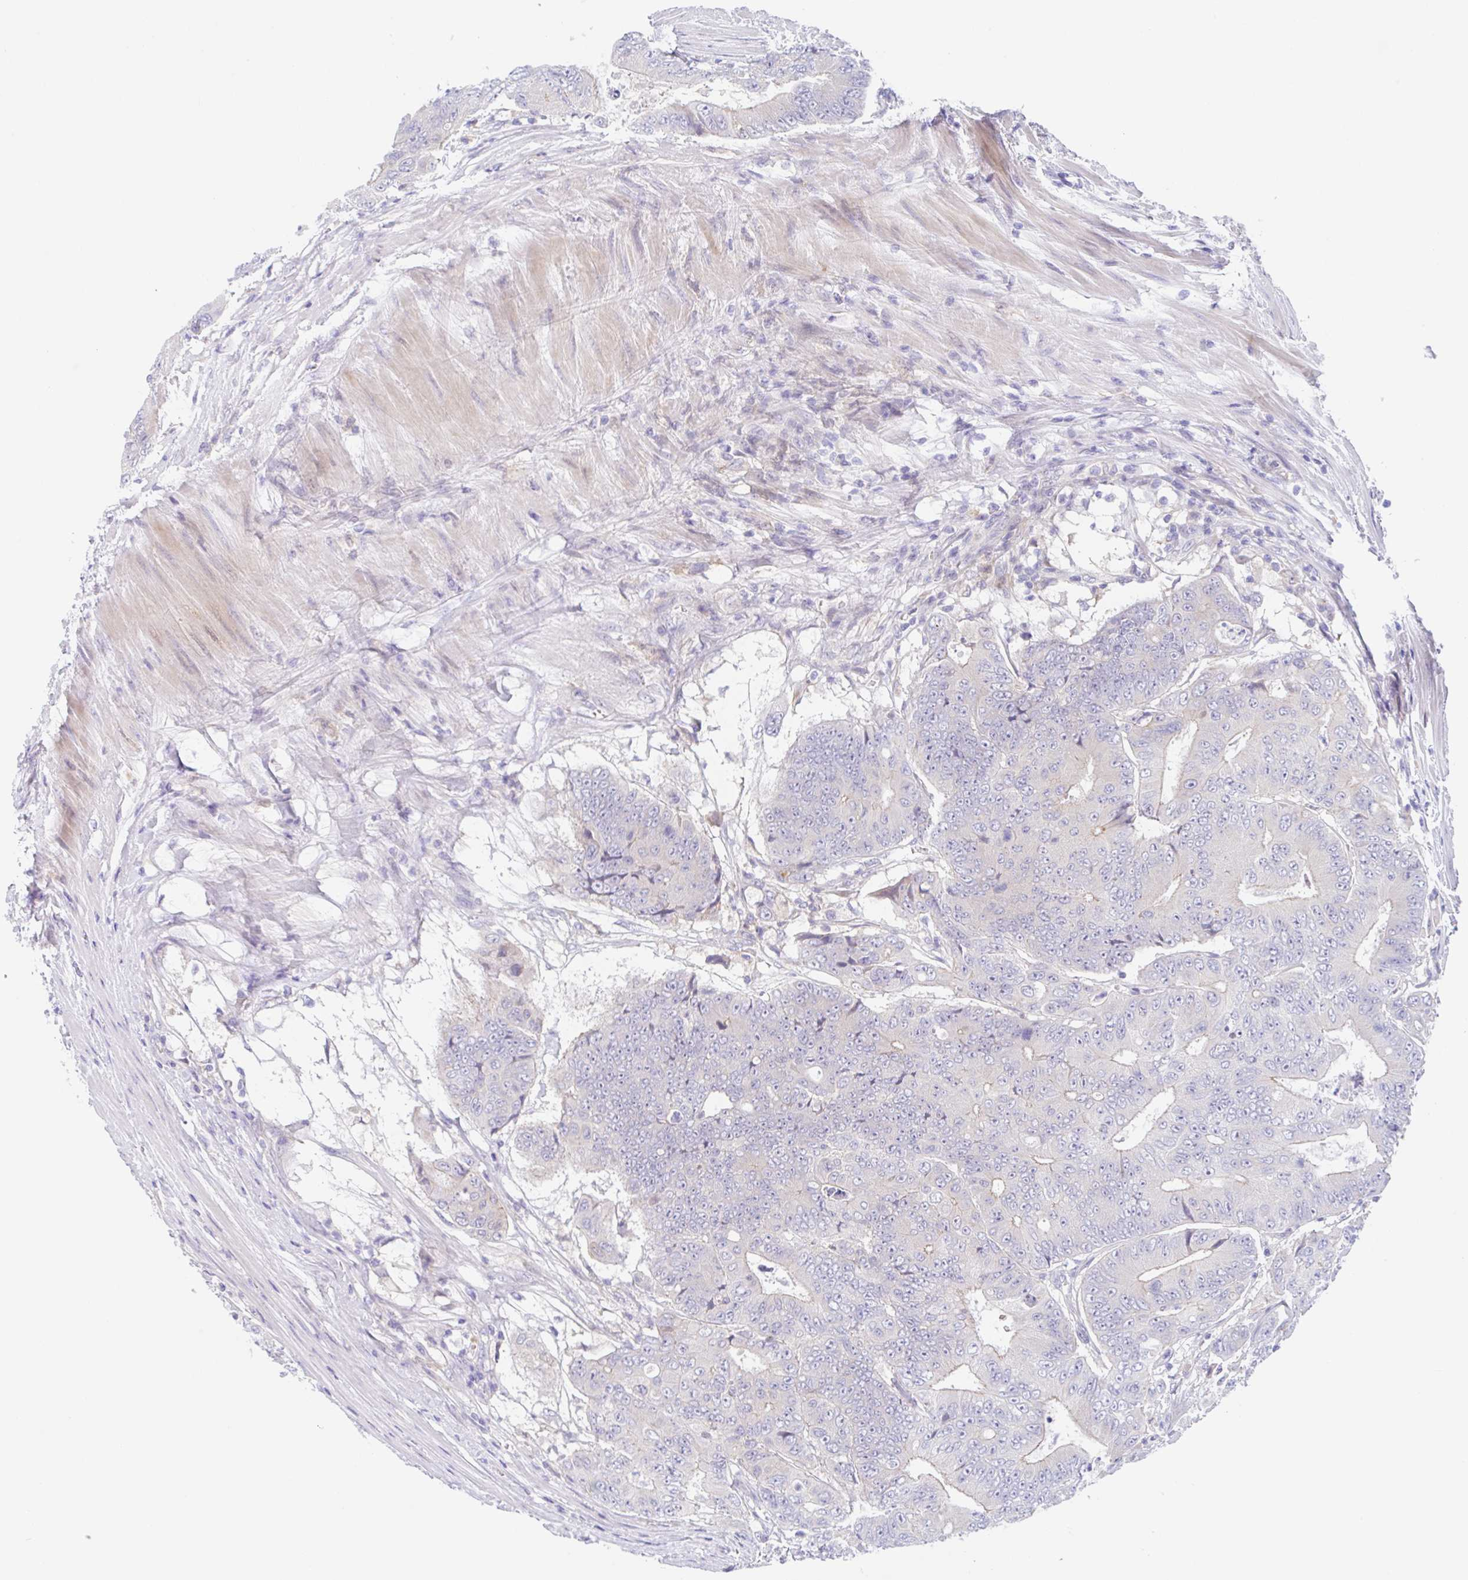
{"staining": {"intensity": "negative", "quantity": "none", "location": "none"}, "tissue": "colorectal cancer", "cell_type": "Tumor cells", "image_type": "cancer", "snomed": [{"axis": "morphology", "description": "Adenocarcinoma, NOS"}, {"axis": "topography", "description": "Colon"}], "caption": "The immunohistochemistry (IHC) histopathology image has no significant positivity in tumor cells of colorectal adenocarcinoma tissue.", "gene": "TMEM86A", "patient": {"sex": "female", "age": 48}}